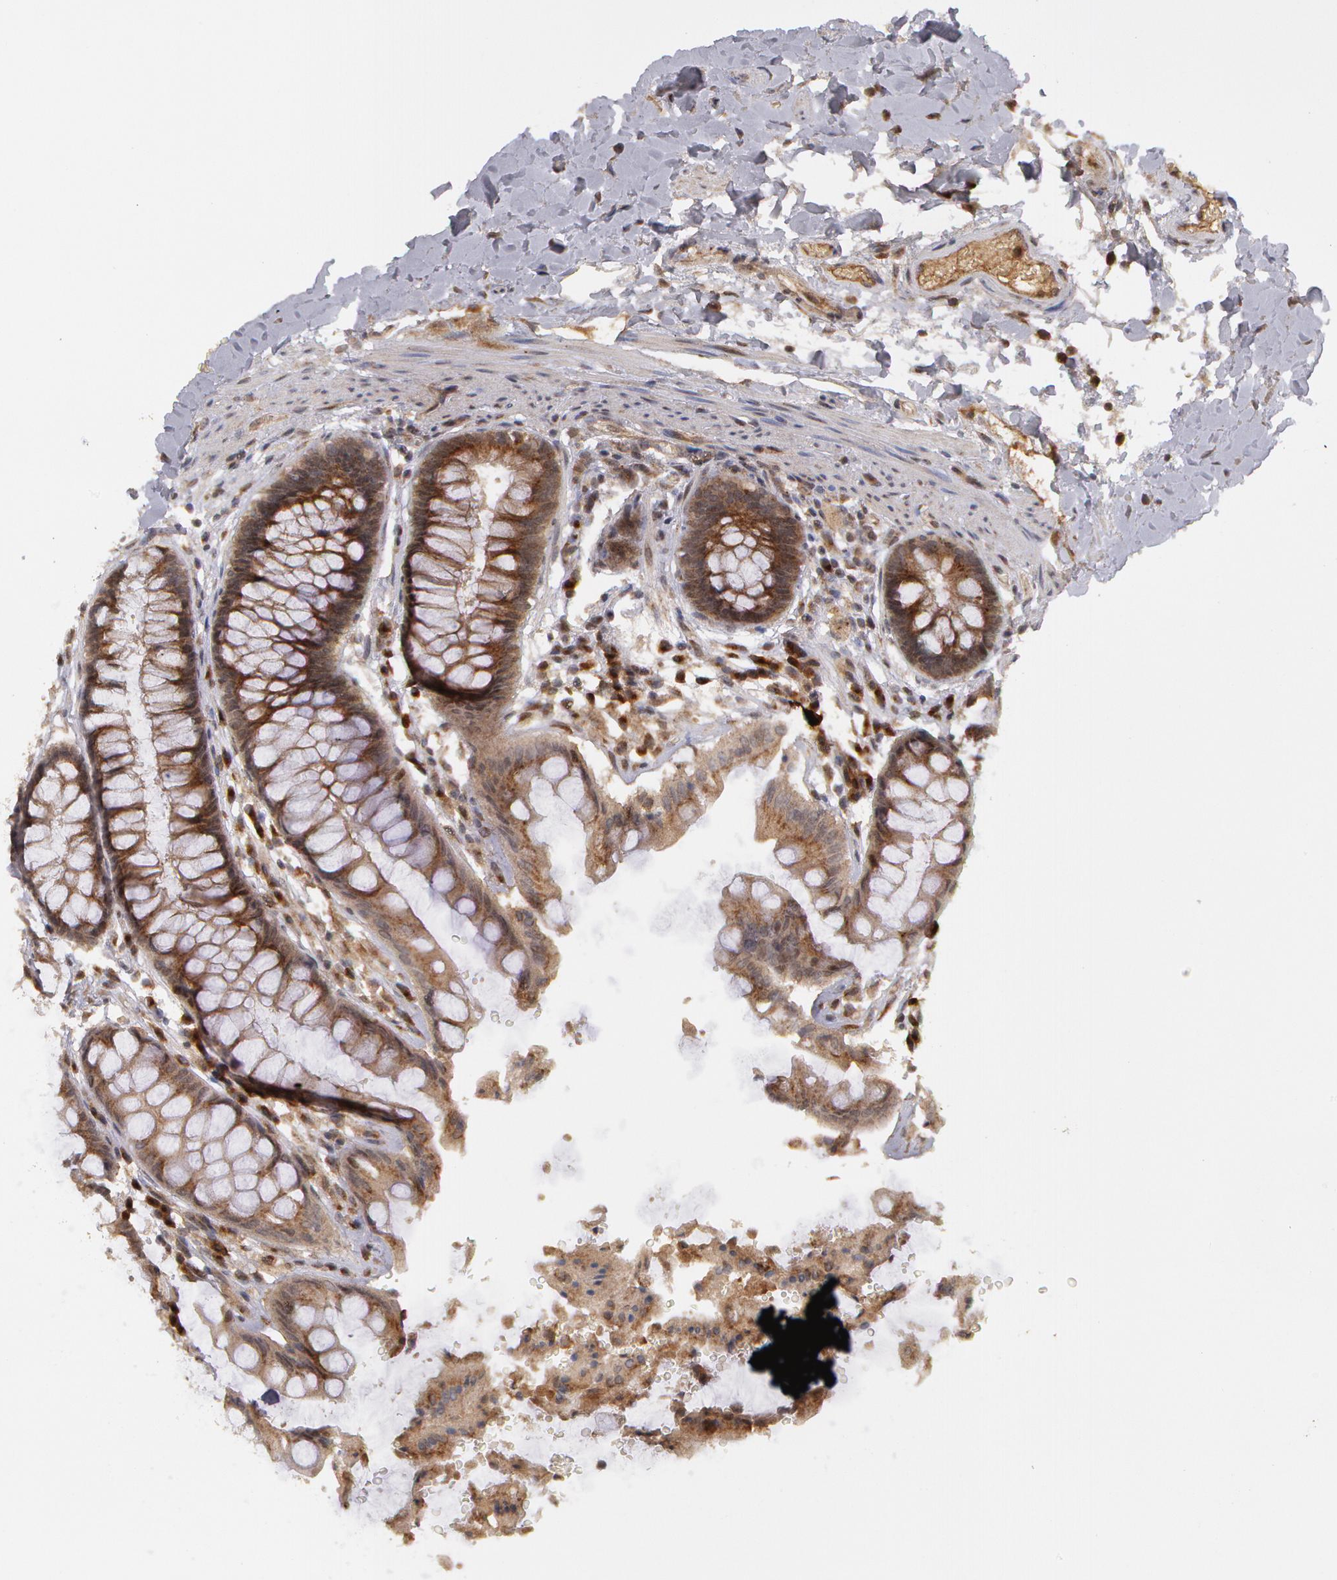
{"staining": {"intensity": "moderate", "quantity": ">75%", "location": "cytoplasmic/membranous"}, "tissue": "rectum", "cell_type": "Glandular cells", "image_type": "normal", "snomed": [{"axis": "morphology", "description": "Normal tissue, NOS"}, {"axis": "topography", "description": "Rectum"}], "caption": "Protein expression analysis of benign rectum reveals moderate cytoplasmic/membranous positivity in about >75% of glandular cells. The staining was performed using DAB, with brown indicating positive protein expression. Nuclei are stained blue with hematoxylin.", "gene": "STX5", "patient": {"sex": "female", "age": 46}}